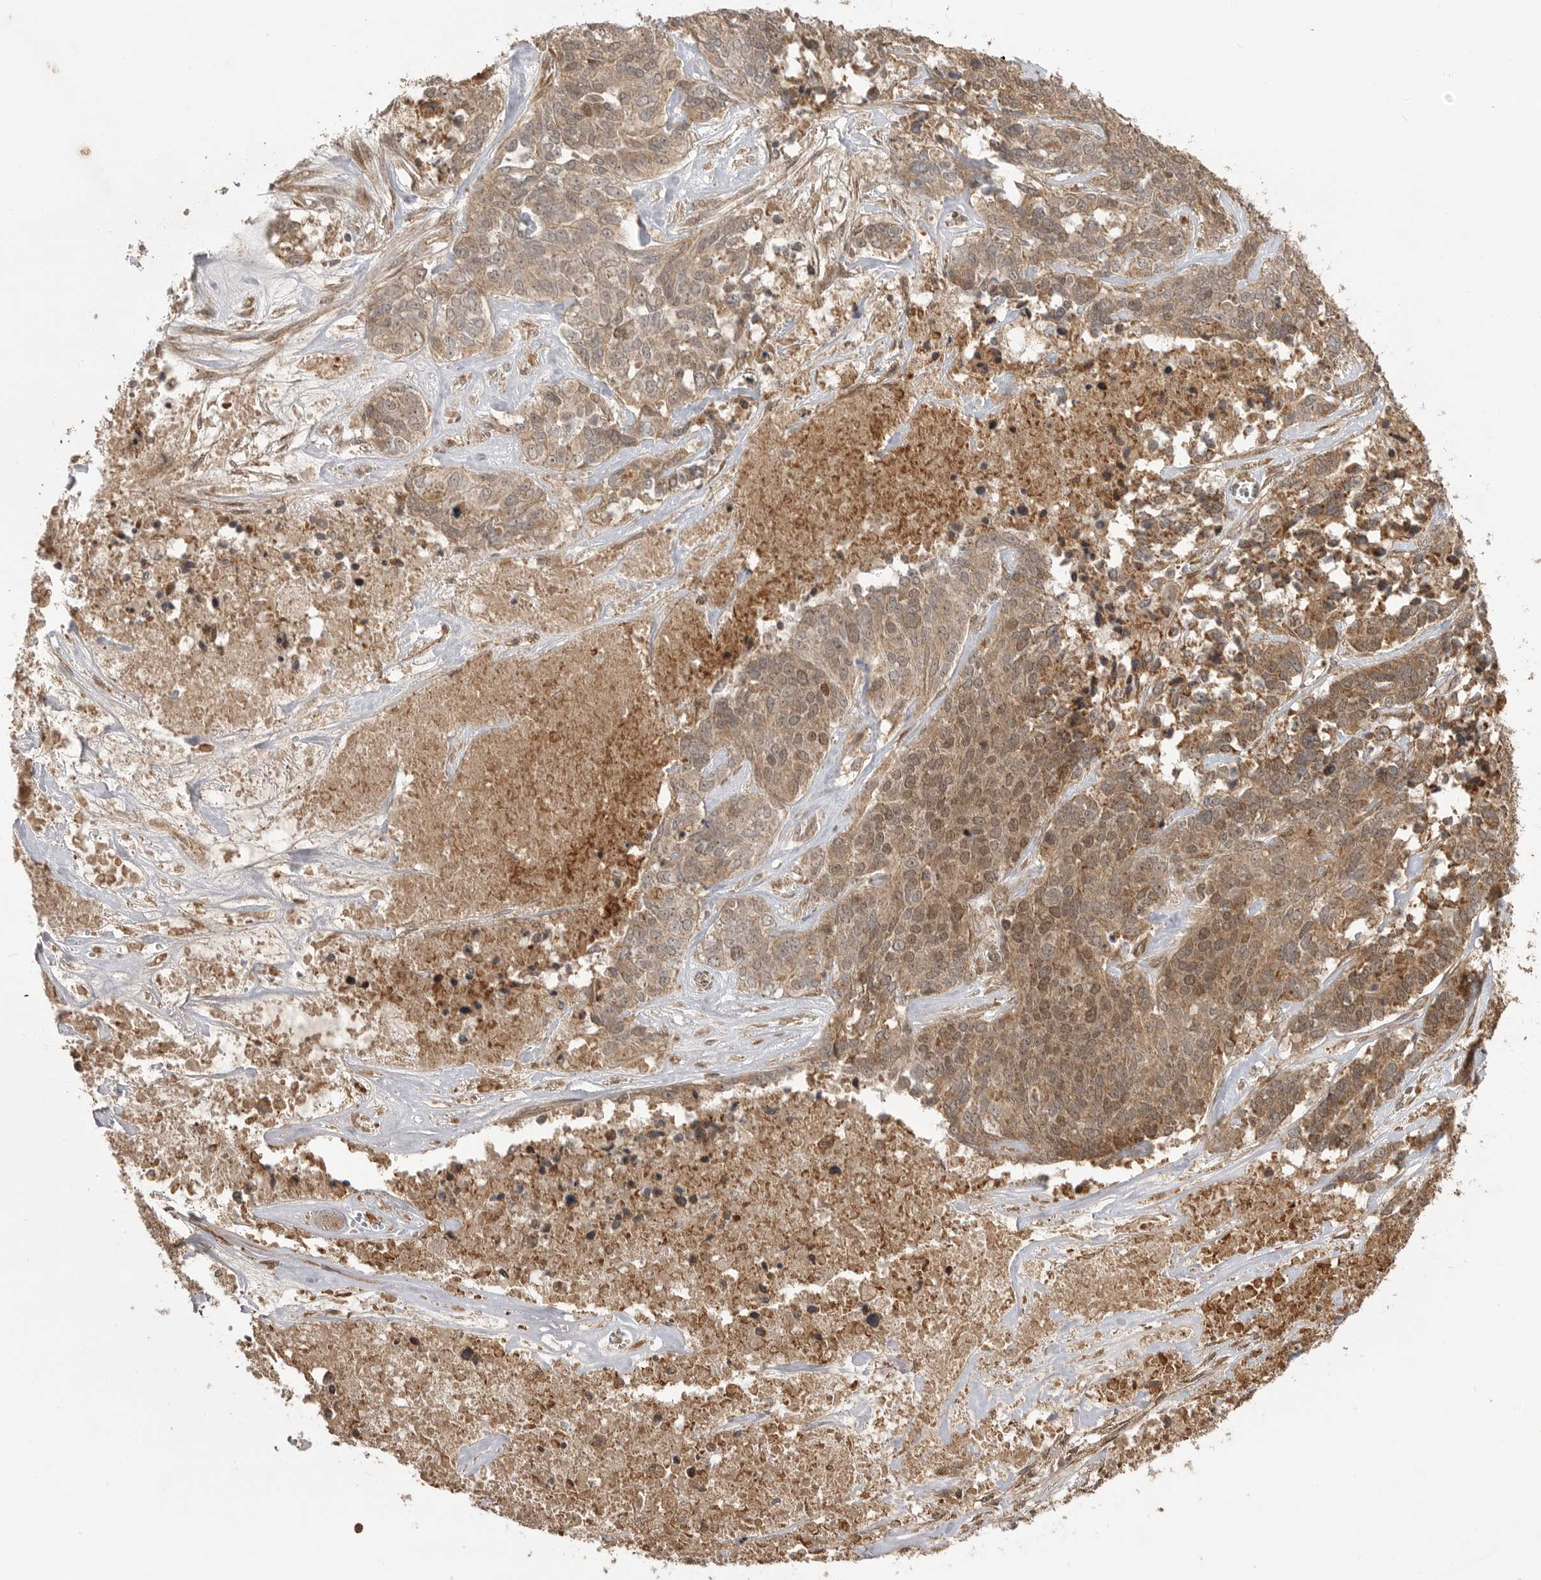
{"staining": {"intensity": "weak", "quantity": ">75%", "location": "cytoplasmic/membranous,nuclear"}, "tissue": "ovarian cancer", "cell_type": "Tumor cells", "image_type": "cancer", "snomed": [{"axis": "morphology", "description": "Cystadenocarcinoma, serous, NOS"}, {"axis": "topography", "description": "Ovary"}], "caption": "The micrograph reveals staining of serous cystadenocarcinoma (ovarian), revealing weak cytoplasmic/membranous and nuclear protein expression (brown color) within tumor cells. Nuclei are stained in blue.", "gene": "BOC", "patient": {"sex": "female", "age": 44}}